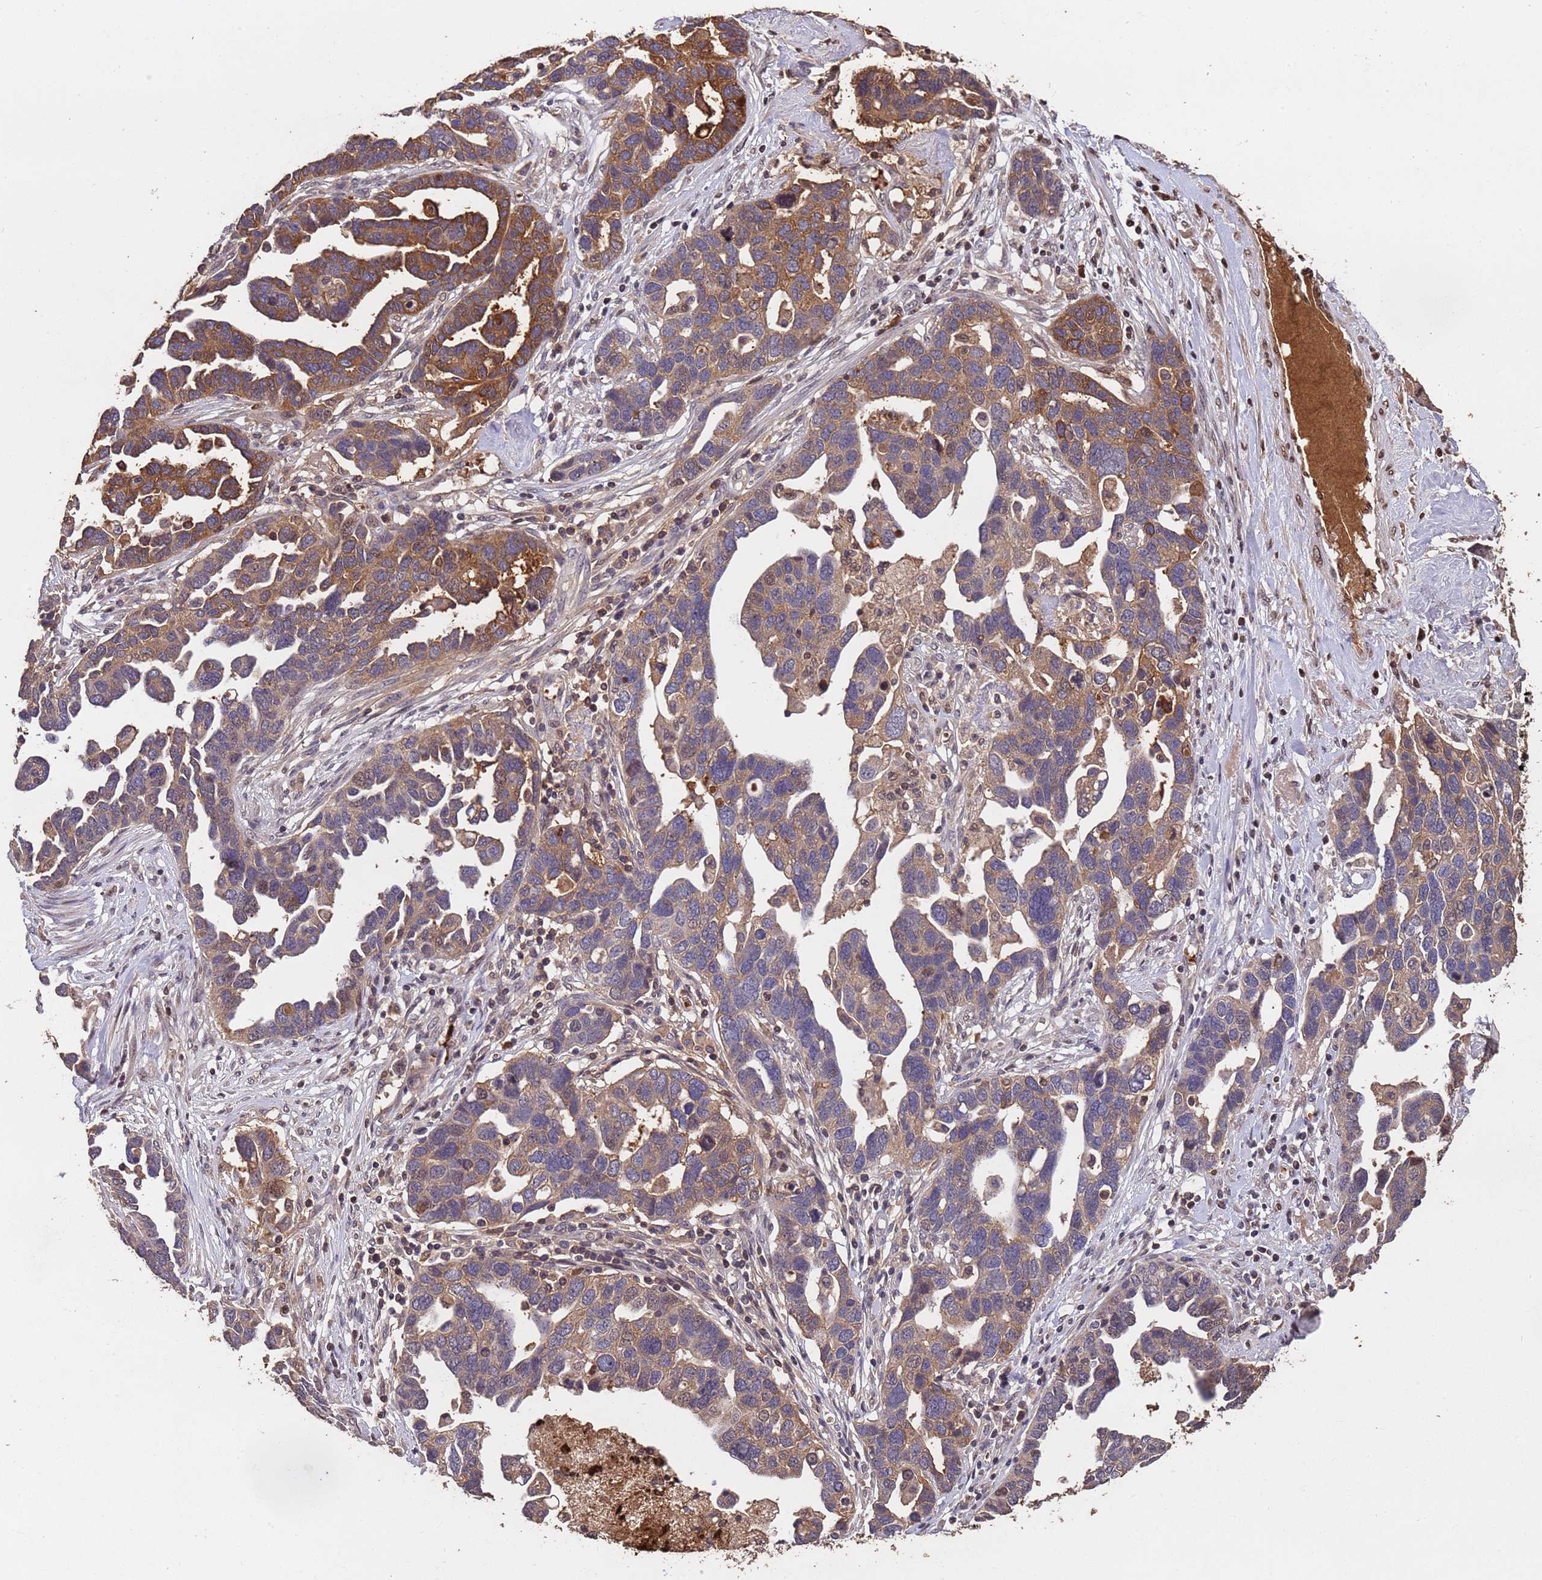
{"staining": {"intensity": "moderate", "quantity": "25%-75%", "location": "cytoplasmic/membranous"}, "tissue": "ovarian cancer", "cell_type": "Tumor cells", "image_type": "cancer", "snomed": [{"axis": "morphology", "description": "Cystadenocarcinoma, serous, NOS"}, {"axis": "topography", "description": "Ovary"}], "caption": "Ovarian serous cystadenocarcinoma tissue exhibits moderate cytoplasmic/membranous expression in approximately 25%-75% of tumor cells", "gene": "CCDC184", "patient": {"sex": "female", "age": 54}}